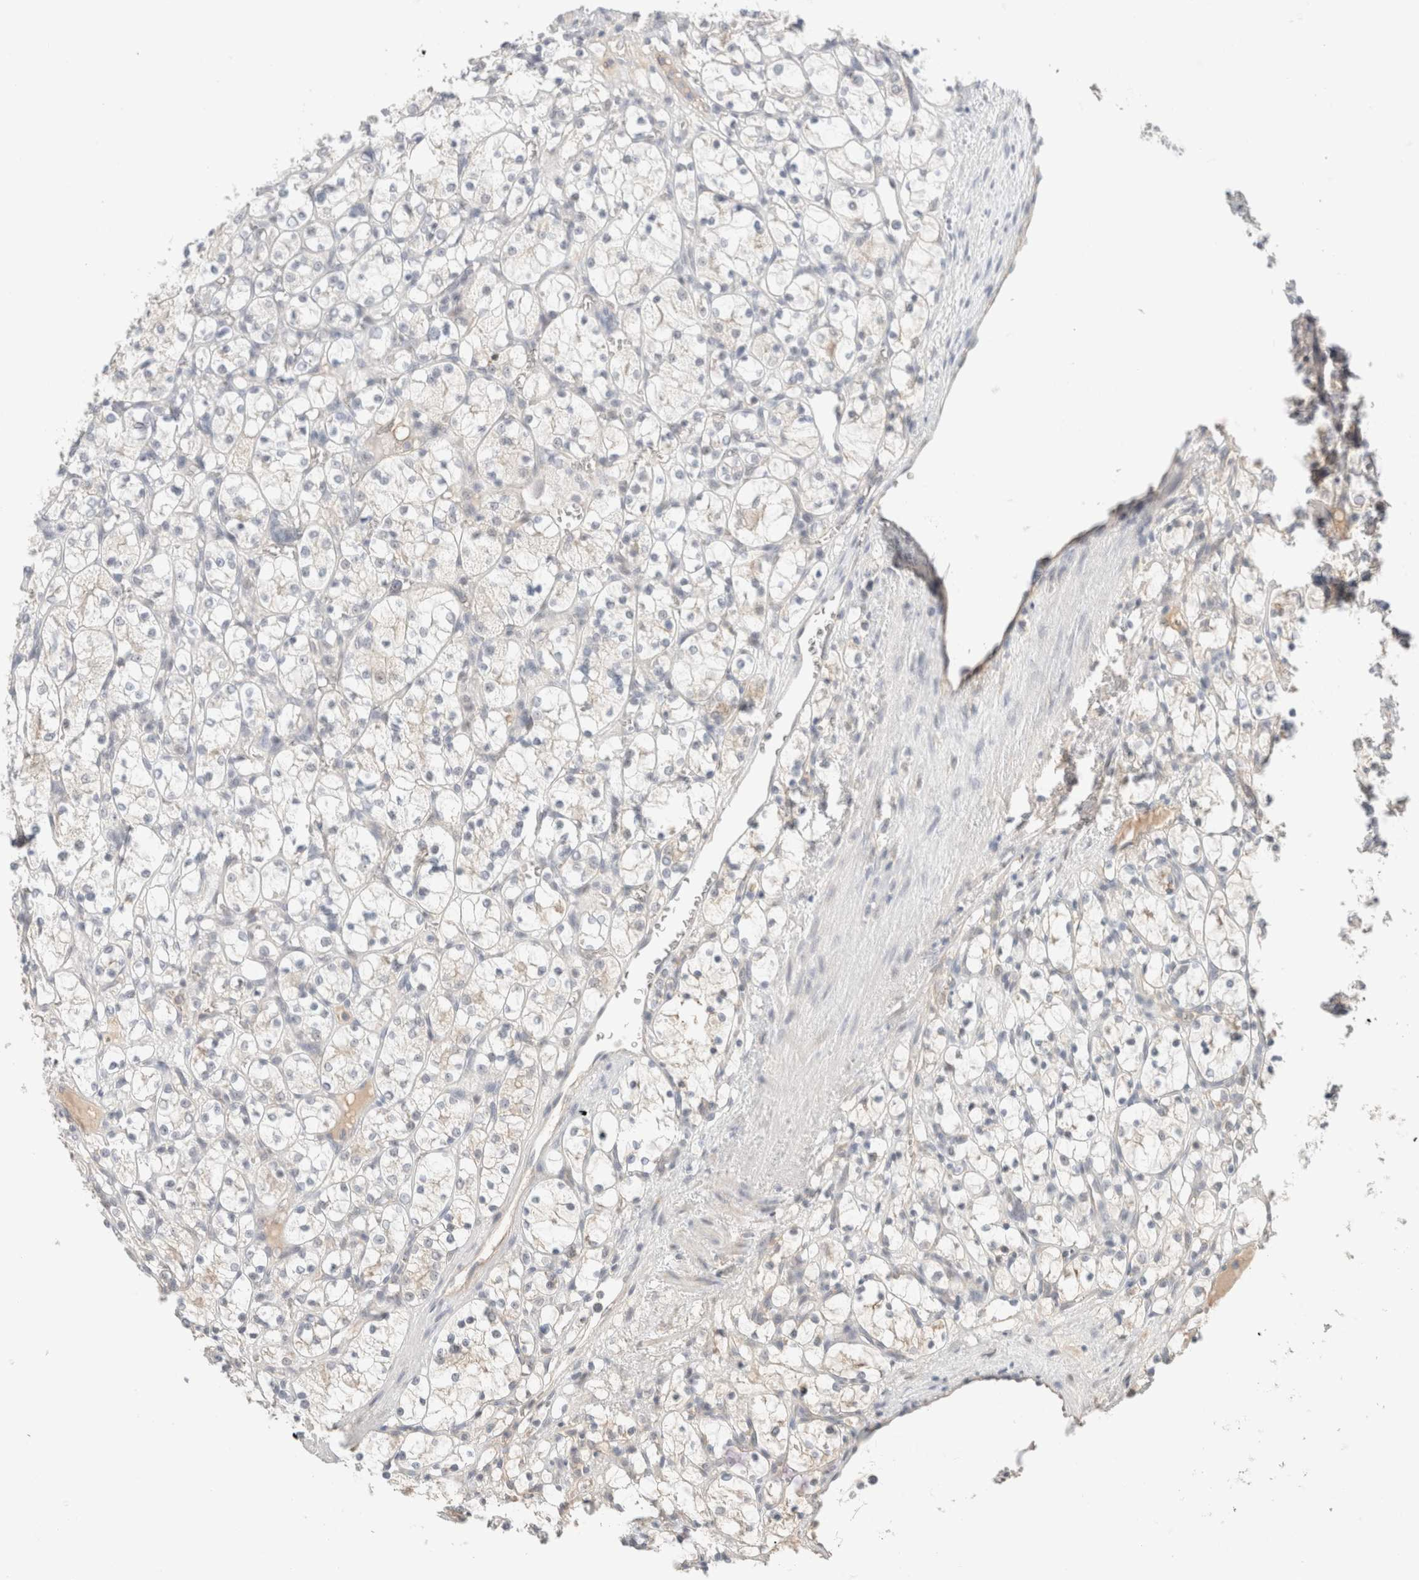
{"staining": {"intensity": "negative", "quantity": "none", "location": "none"}, "tissue": "renal cancer", "cell_type": "Tumor cells", "image_type": "cancer", "snomed": [{"axis": "morphology", "description": "Adenocarcinoma, NOS"}, {"axis": "topography", "description": "Kidney"}], "caption": "This is an immunohistochemistry (IHC) photomicrograph of renal cancer (adenocarcinoma). There is no positivity in tumor cells.", "gene": "MRM3", "patient": {"sex": "female", "age": 69}}